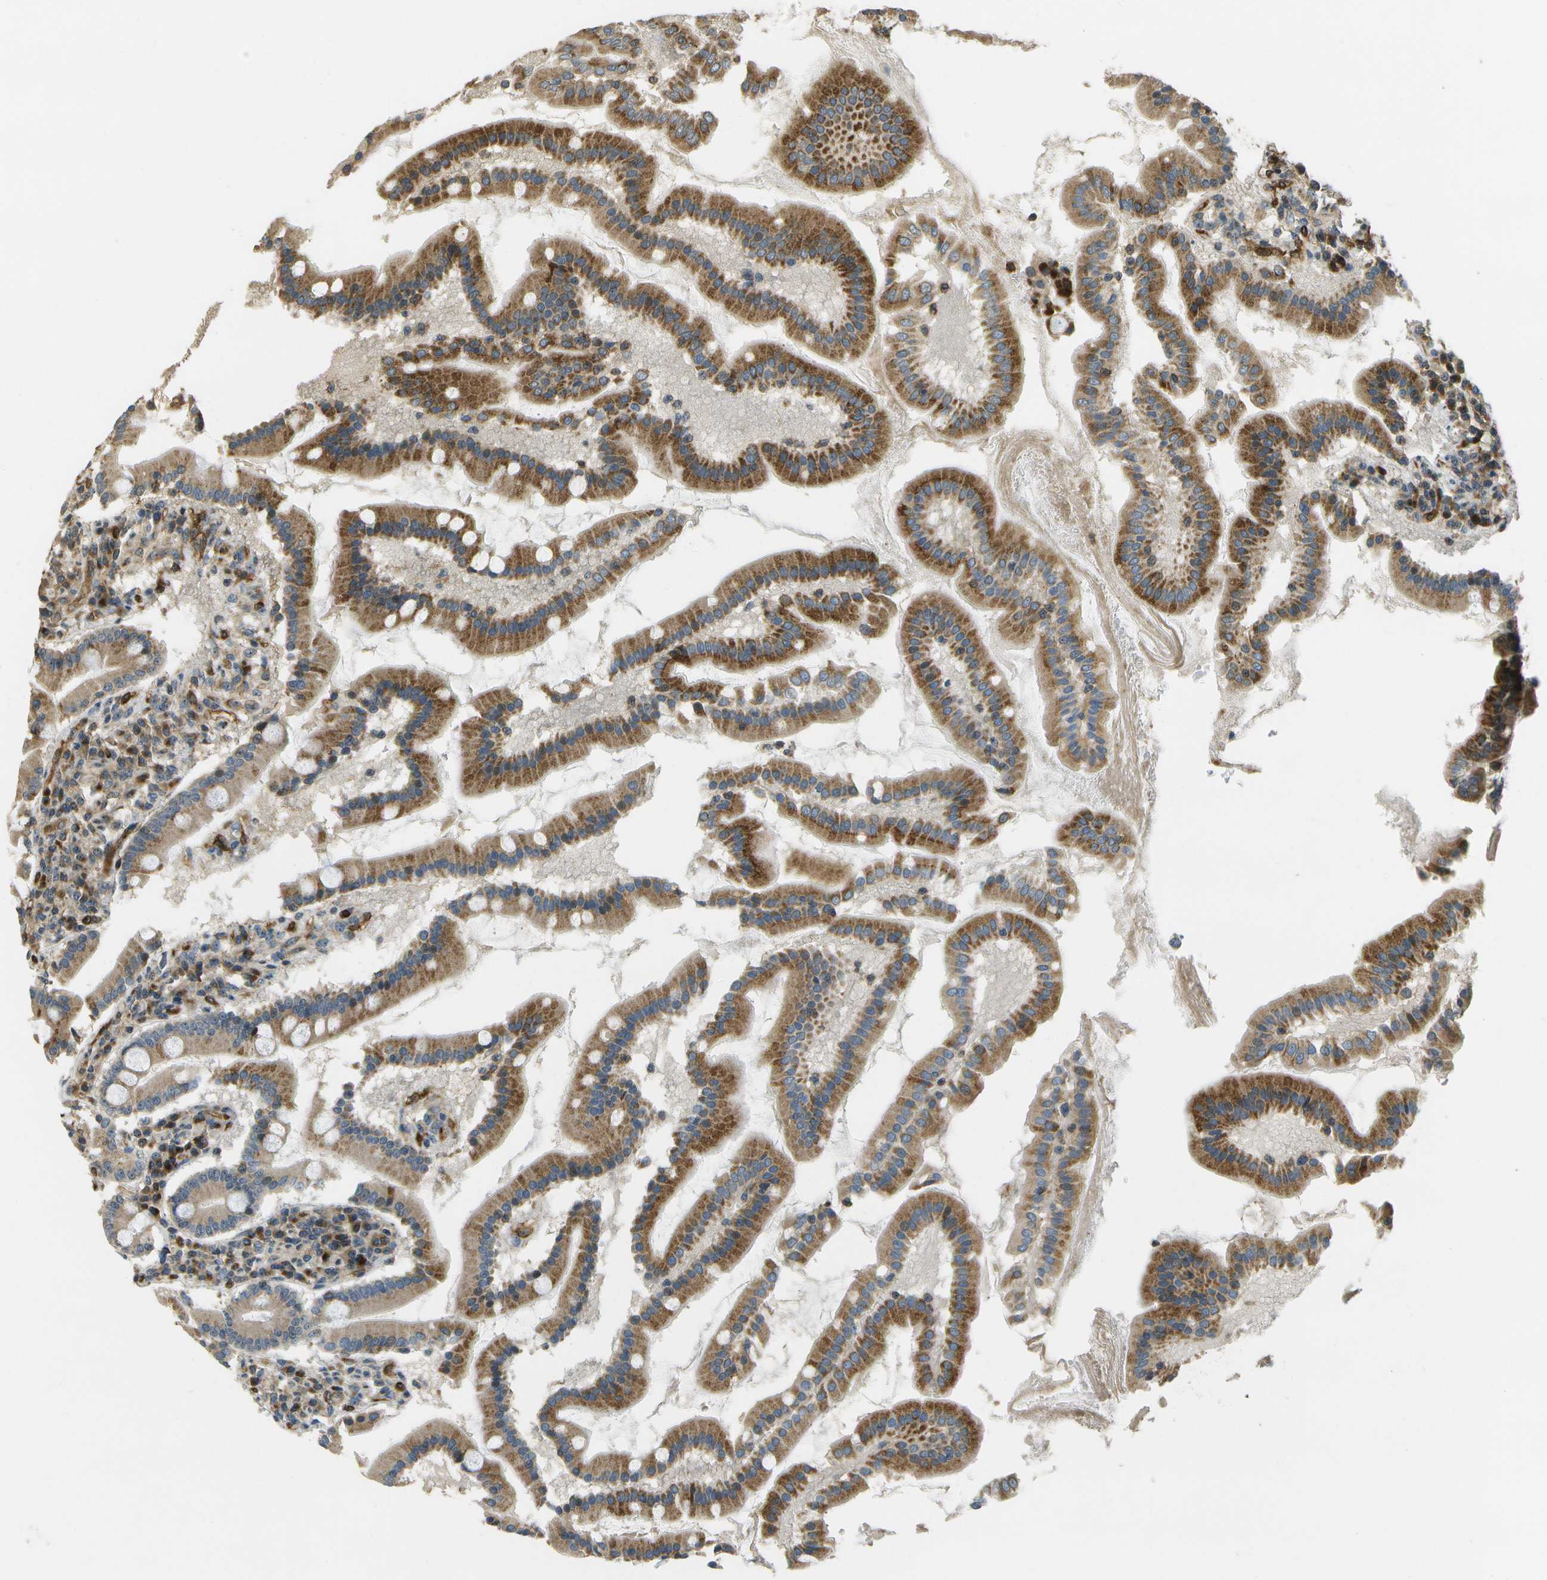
{"staining": {"intensity": "strong", "quantity": ">75%", "location": "cytoplasmic/membranous"}, "tissue": "duodenum", "cell_type": "Glandular cells", "image_type": "normal", "snomed": [{"axis": "morphology", "description": "Normal tissue, NOS"}, {"axis": "topography", "description": "Duodenum"}], "caption": "A high-resolution histopathology image shows immunohistochemistry staining of normal duodenum, which displays strong cytoplasmic/membranous staining in about >75% of glandular cells.", "gene": "LRP12", "patient": {"sex": "male", "age": 50}}